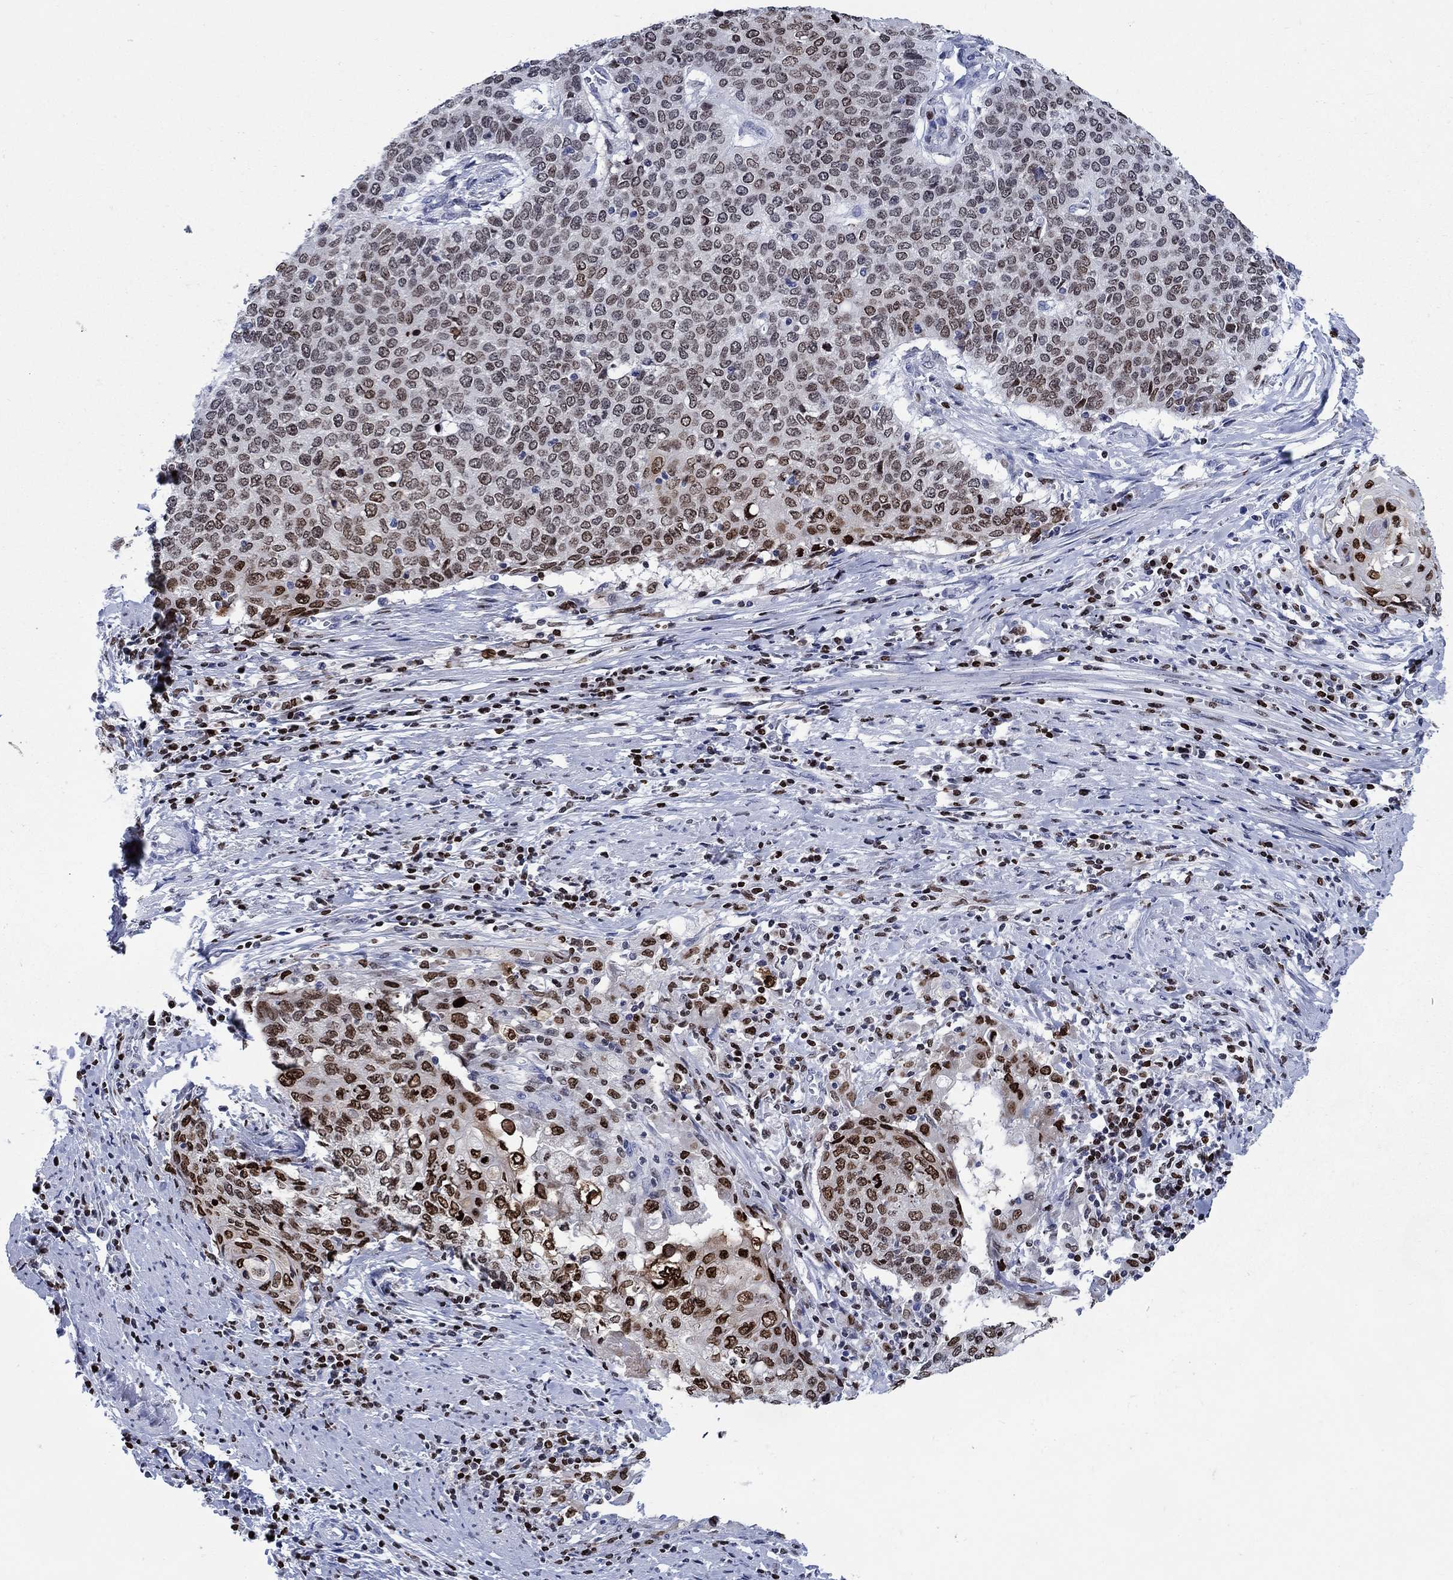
{"staining": {"intensity": "strong", "quantity": "25%-75%", "location": "nuclear"}, "tissue": "cervical cancer", "cell_type": "Tumor cells", "image_type": "cancer", "snomed": [{"axis": "morphology", "description": "Squamous cell carcinoma, NOS"}, {"axis": "topography", "description": "Cervix"}], "caption": "Human cervical squamous cell carcinoma stained for a protein (brown) reveals strong nuclear positive positivity in about 25%-75% of tumor cells.", "gene": "HMGA1", "patient": {"sex": "female", "age": 39}}